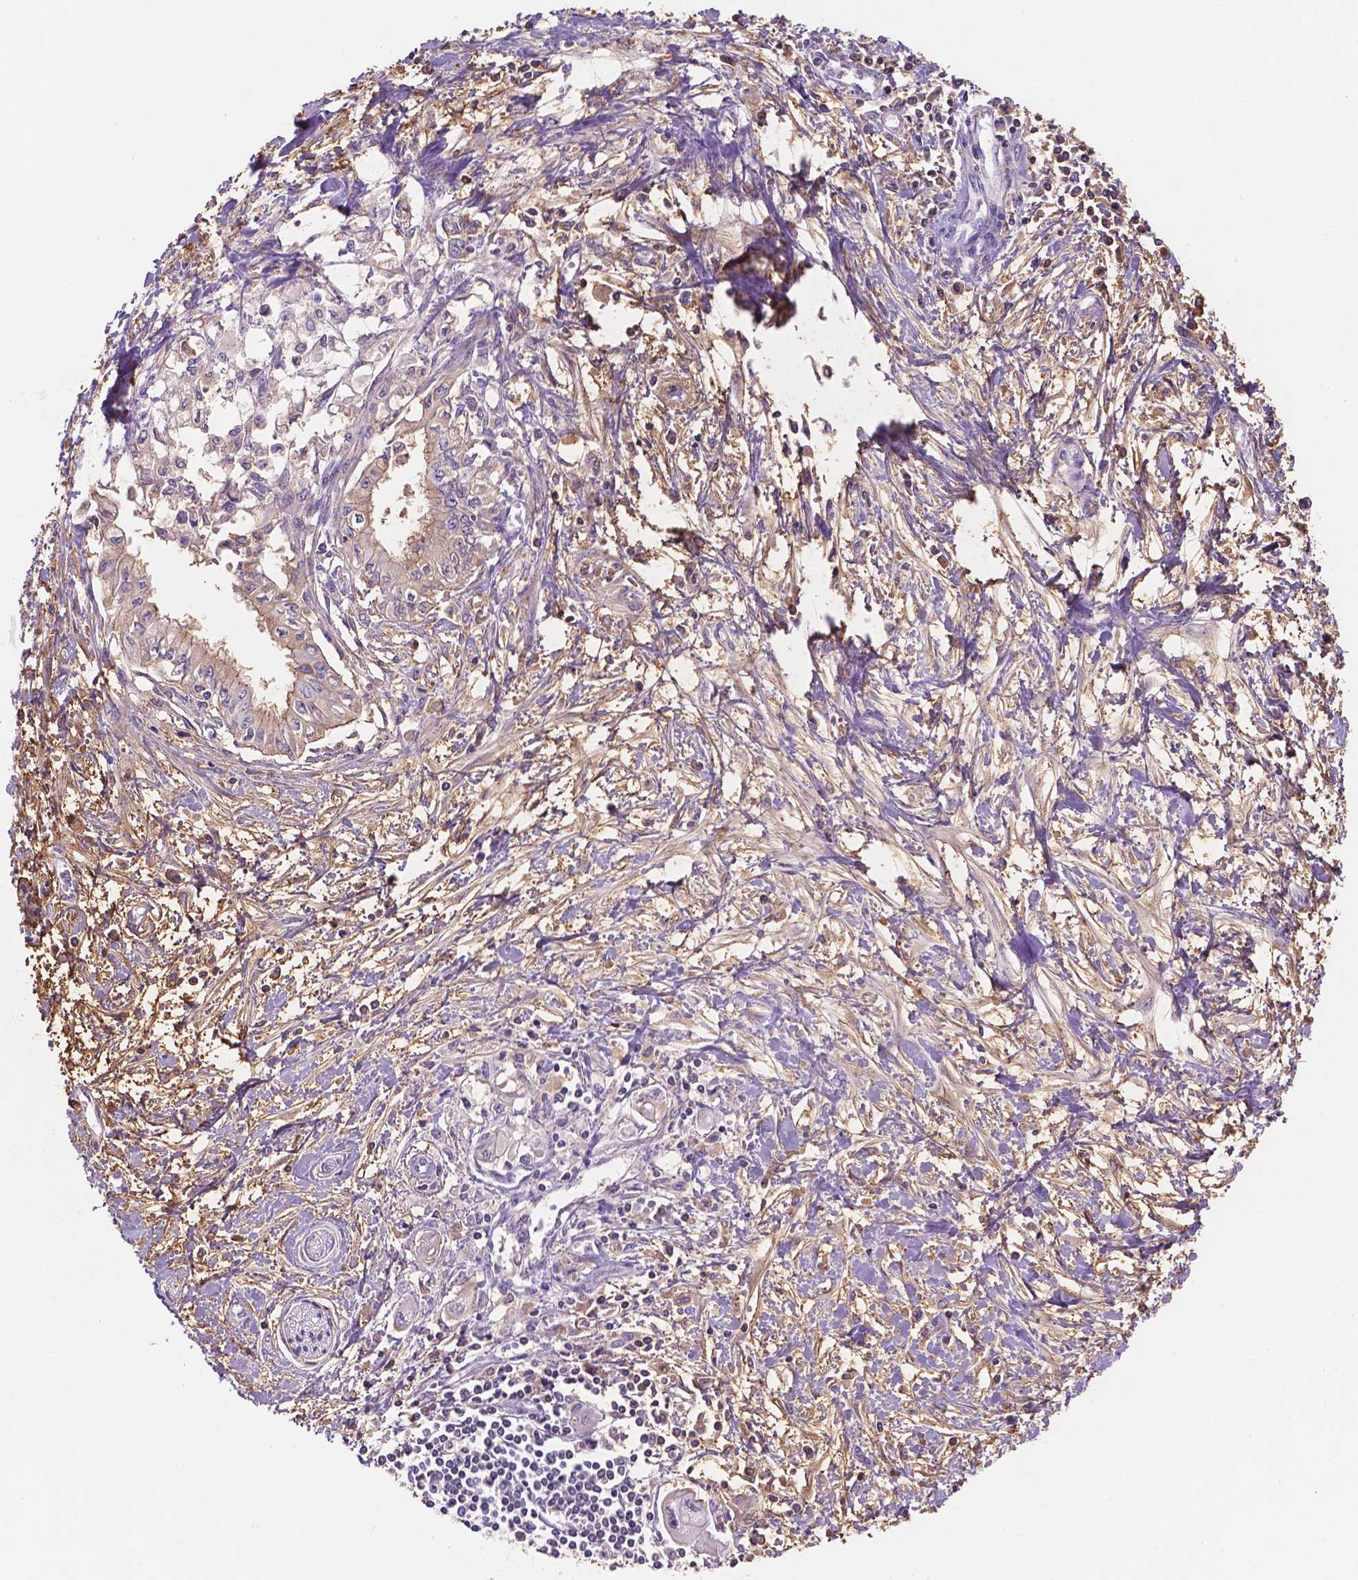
{"staining": {"intensity": "weak", "quantity": "<25%", "location": "cytoplasmic/membranous"}, "tissue": "pancreatic cancer", "cell_type": "Tumor cells", "image_type": "cancer", "snomed": [{"axis": "morphology", "description": "Adenocarcinoma, NOS"}, {"axis": "topography", "description": "Pancreas"}], "caption": "Immunohistochemistry photomicrograph of neoplastic tissue: human pancreatic cancer (adenocarcinoma) stained with DAB (3,3'-diaminobenzidine) displays no significant protein staining in tumor cells.", "gene": "MKRN2OS", "patient": {"sex": "female", "age": 61}}